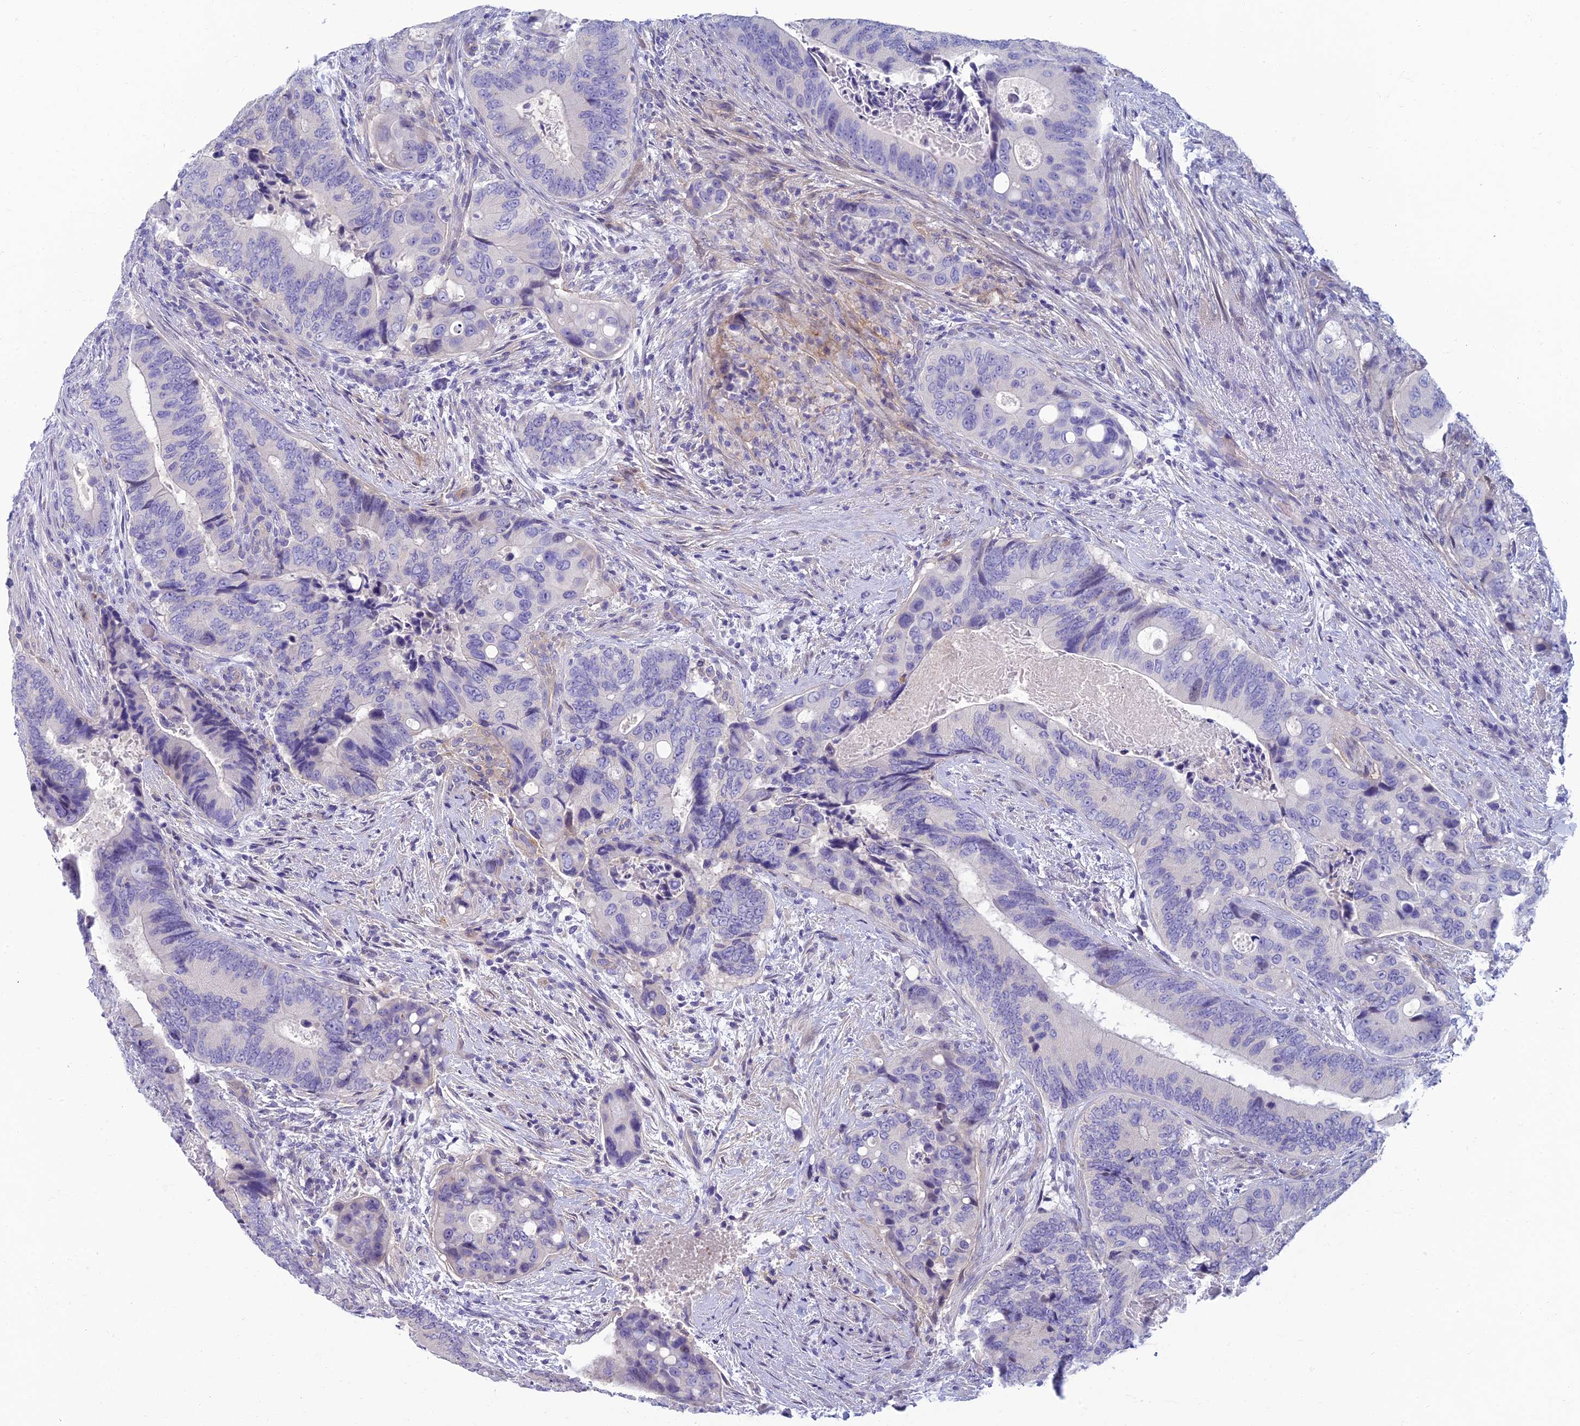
{"staining": {"intensity": "negative", "quantity": "none", "location": "none"}, "tissue": "colorectal cancer", "cell_type": "Tumor cells", "image_type": "cancer", "snomed": [{"axis": "morphology", "description": "Adenocarcinoma, NOS"}, {"axis": "topography", "description": "Colon"}], "caption": "High power microscopy image of an immunohistochemistry (IHC) histopathology image of adenocarcinoma (colorectal), revealing no significant expression in tumor cells.", "gene": "NEURL1", "patient": {"sex": "male", "age": 84}}